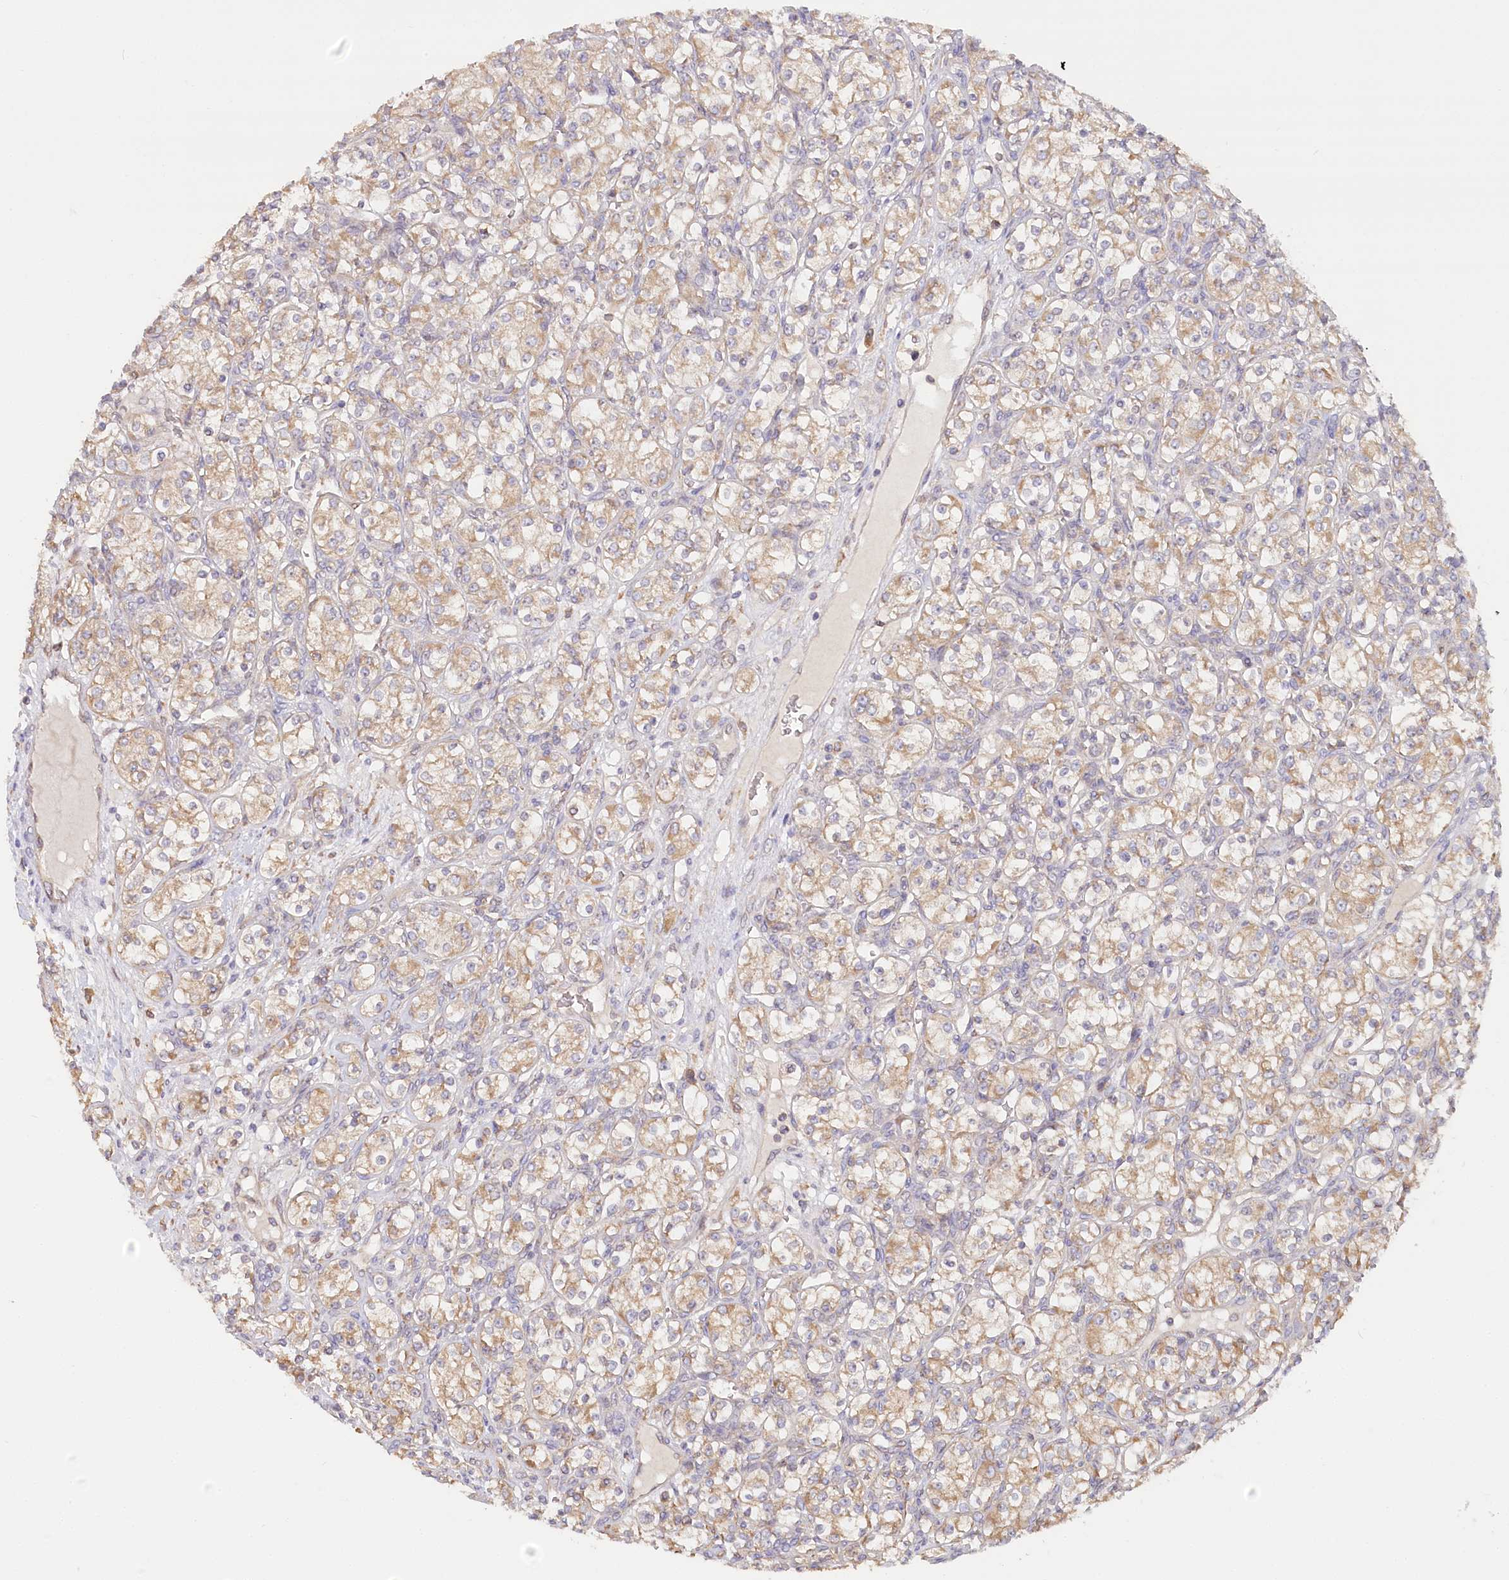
{"staining": {"intensity": "weak", "quantity": ">75%", "location": "cytoplasmic/membranous"}, "tissue": "renal cancer", "cell_type": "Tumor cells", "image_type": "cancer", "snomed": [{"axis": "morphology", "description": "Adenocarcinoma, NOS"}, {"axis": "topography", "description": "Kidney"}], "caption": "Adenocarcinoma (renal) tissue exhibits weak cytoplasmic/membranous expression in about >75% of tumor cells", "gene": "PAIP2", "patient": {"sex": "male", "age": 77}}